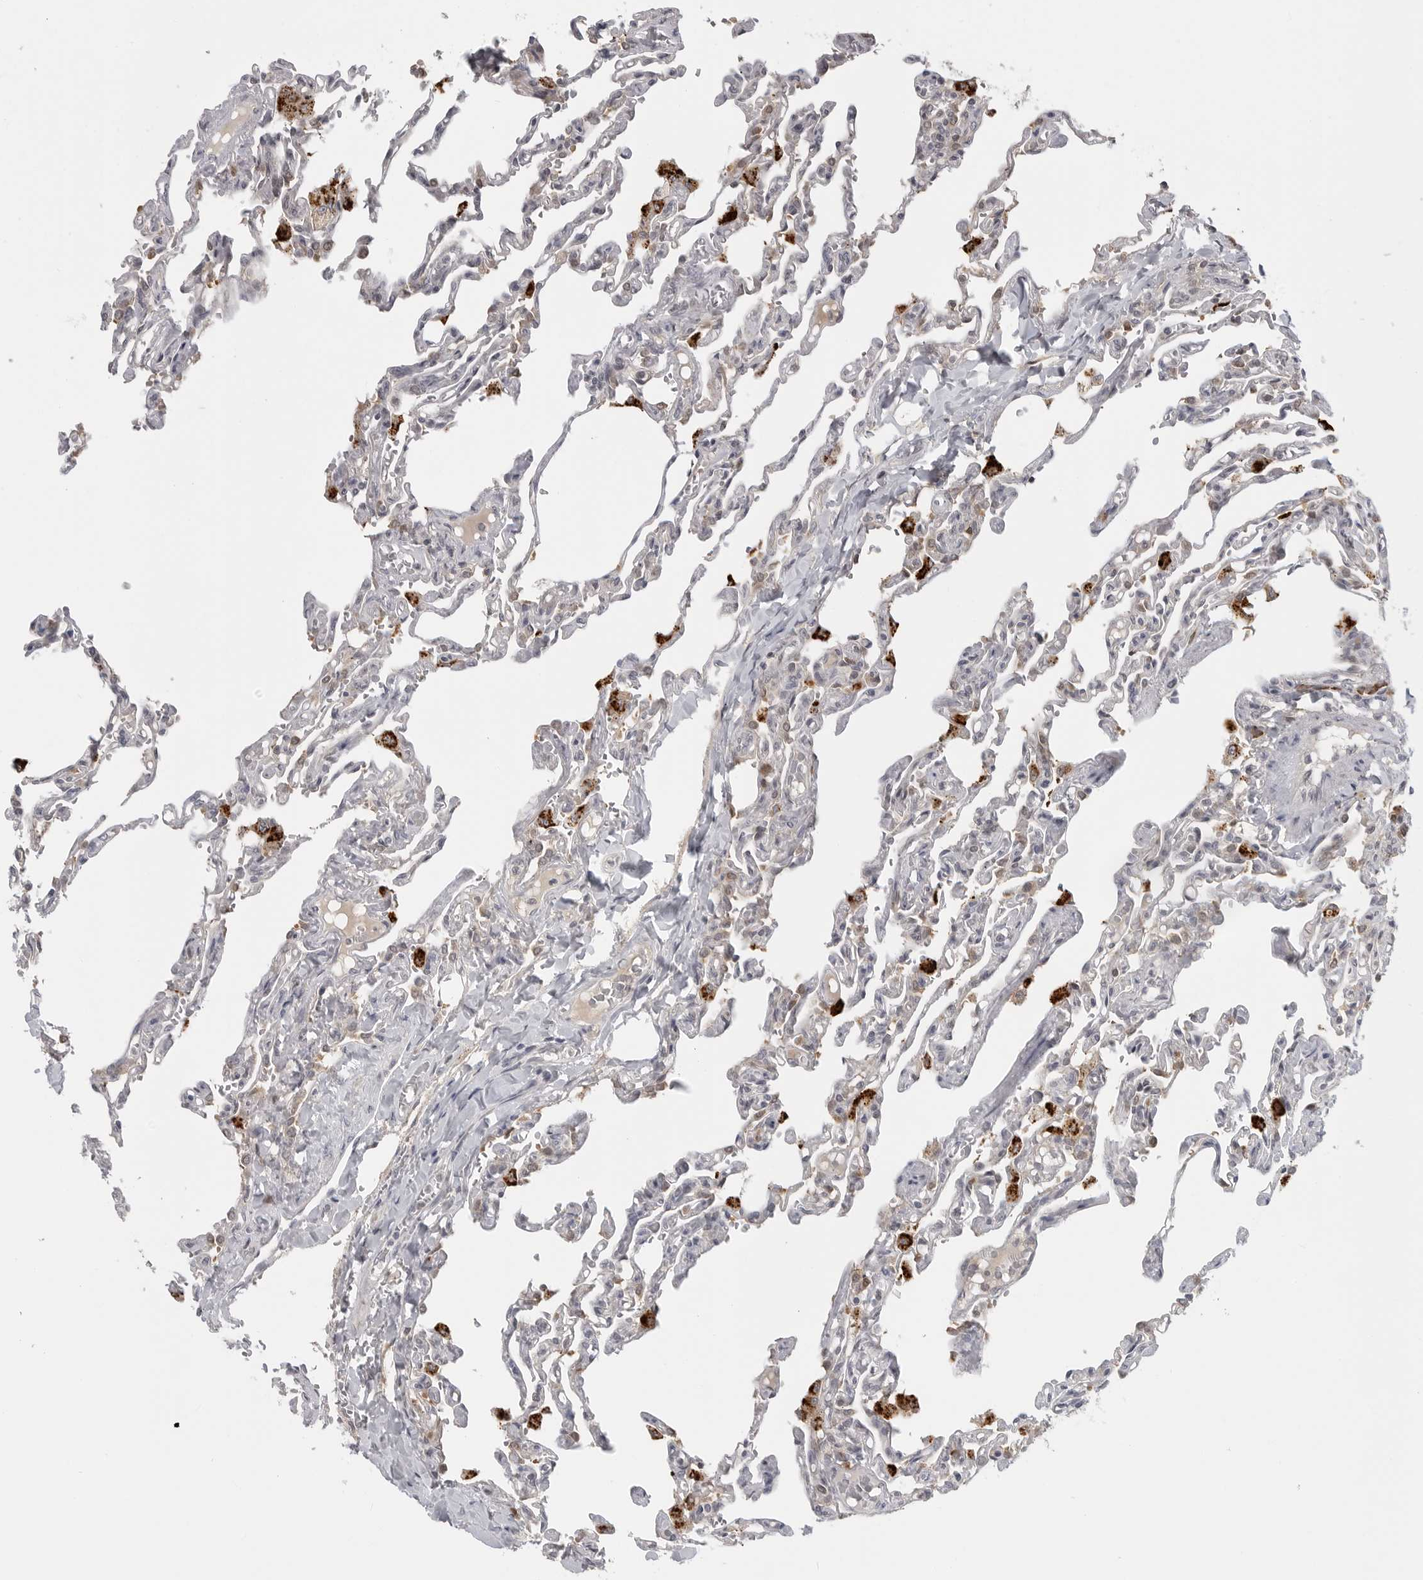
{"staining": {"intensity": "moderate", "quantity": "<25%", "location": "cytoplasmic/membranous"}, "tissue": "lung", "cell_type": "Alveolar cells", "image_type": "normal", "snomed": [{"axis": "morphology", "description": "Normal tissue, NOS"}, {"axis": "topography", "description": "Lung"}], "caption": "Benign lung was stained to show a protein in brown. There is low levels of moderate cytoplasmic/membranous staining in about <25% of alveolar cells. The protein is shown in brown color, while the nuclei are stained blue.", "gene": "CTIF", "patient": {"sex": "male", "age": 21}}